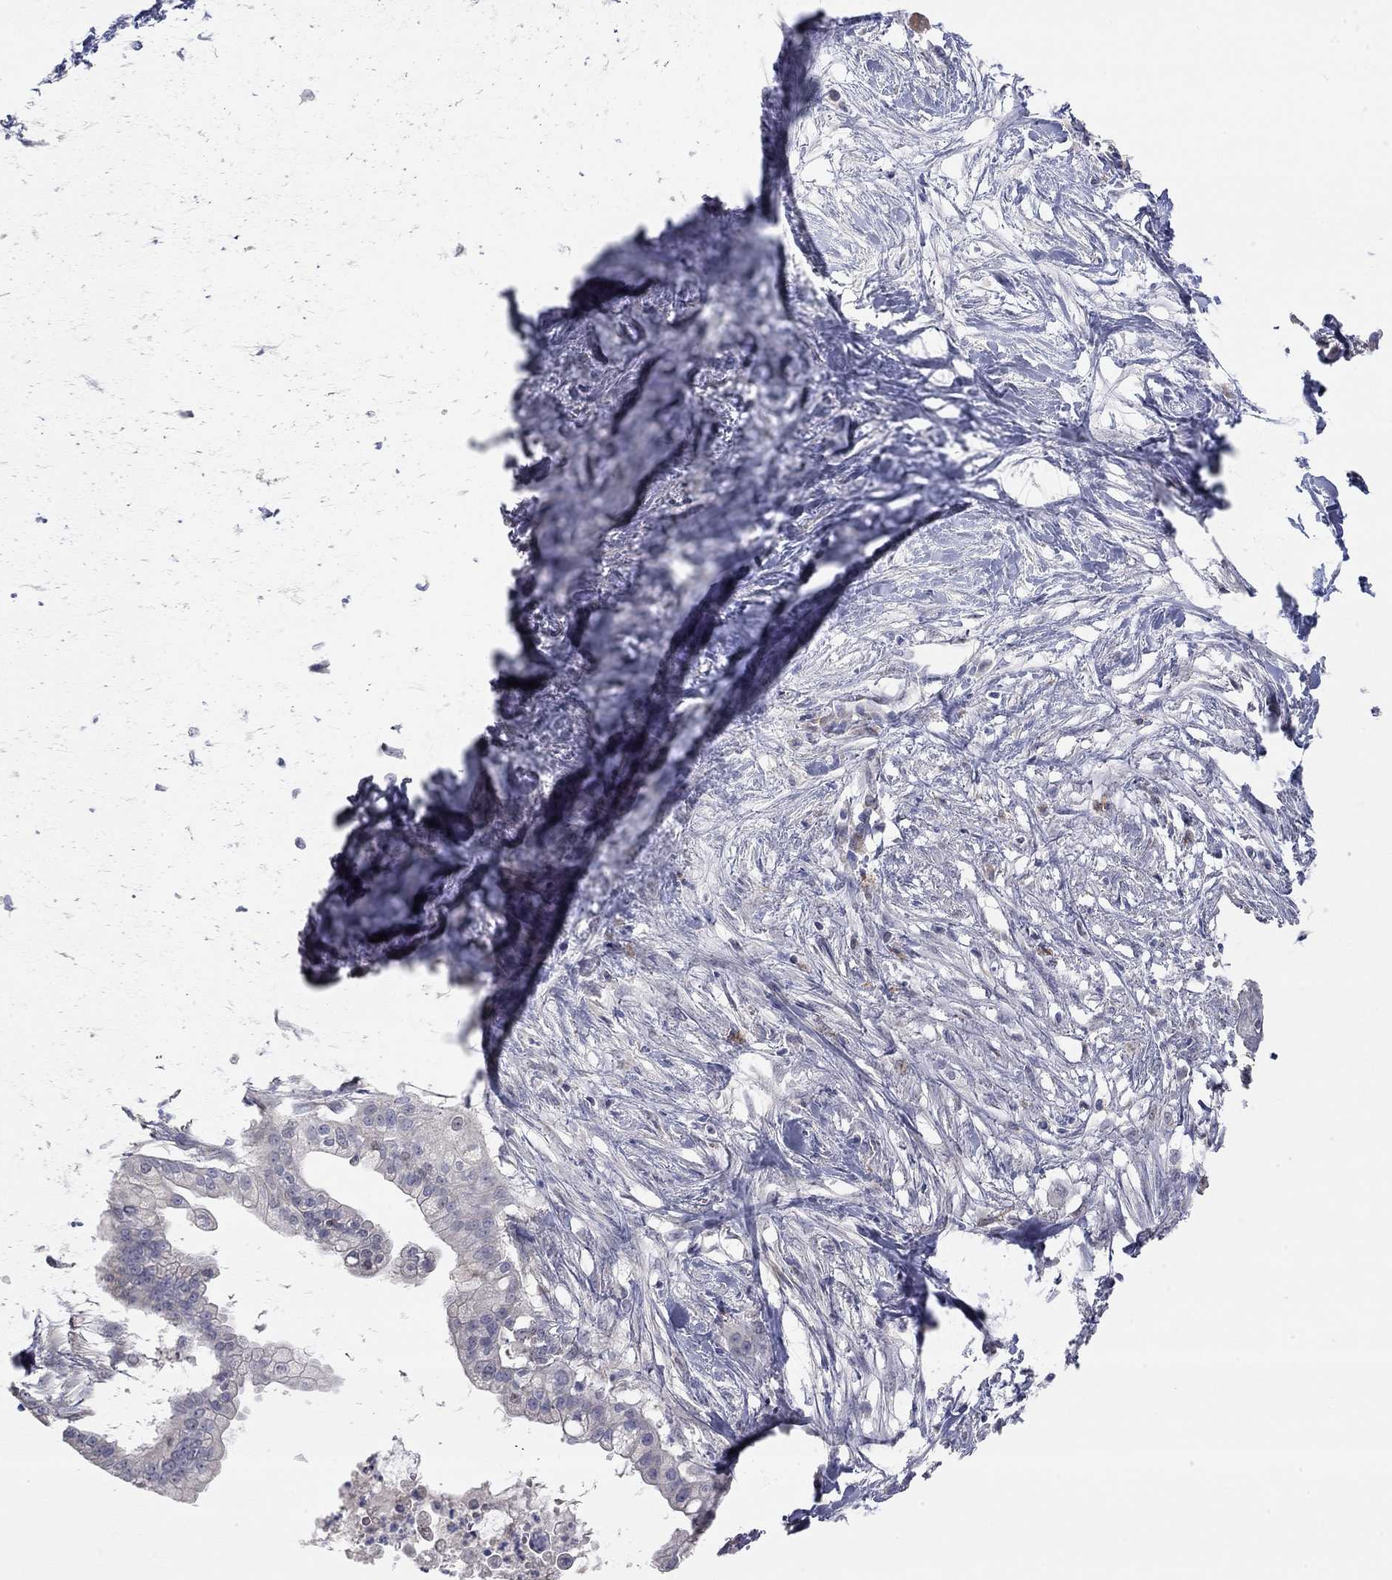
{"staining": {"intensity": "negative", "quantity": "none", "location": "none"}, "tissue": "pancreatic cancer", "cell_type": "Tumor cells", "image_type": "cancer", "snomed": [{"axis": "morphology", "description": "Normal tissue, NOS"}, {"axis": "morphology", "description": "Adenocarcinoma, NOS"}, {"axis": "topography", "description": "Pancreas"}], "caption": "IHC of pancreatic cancer demonstrates no positivity in tumor cells. (Brightfield microscopy of DAB immunohistochemistry (IHC) at high magnification).", "gene": "PAPSS2", "patient": {"sex": "female", "age": 58}}